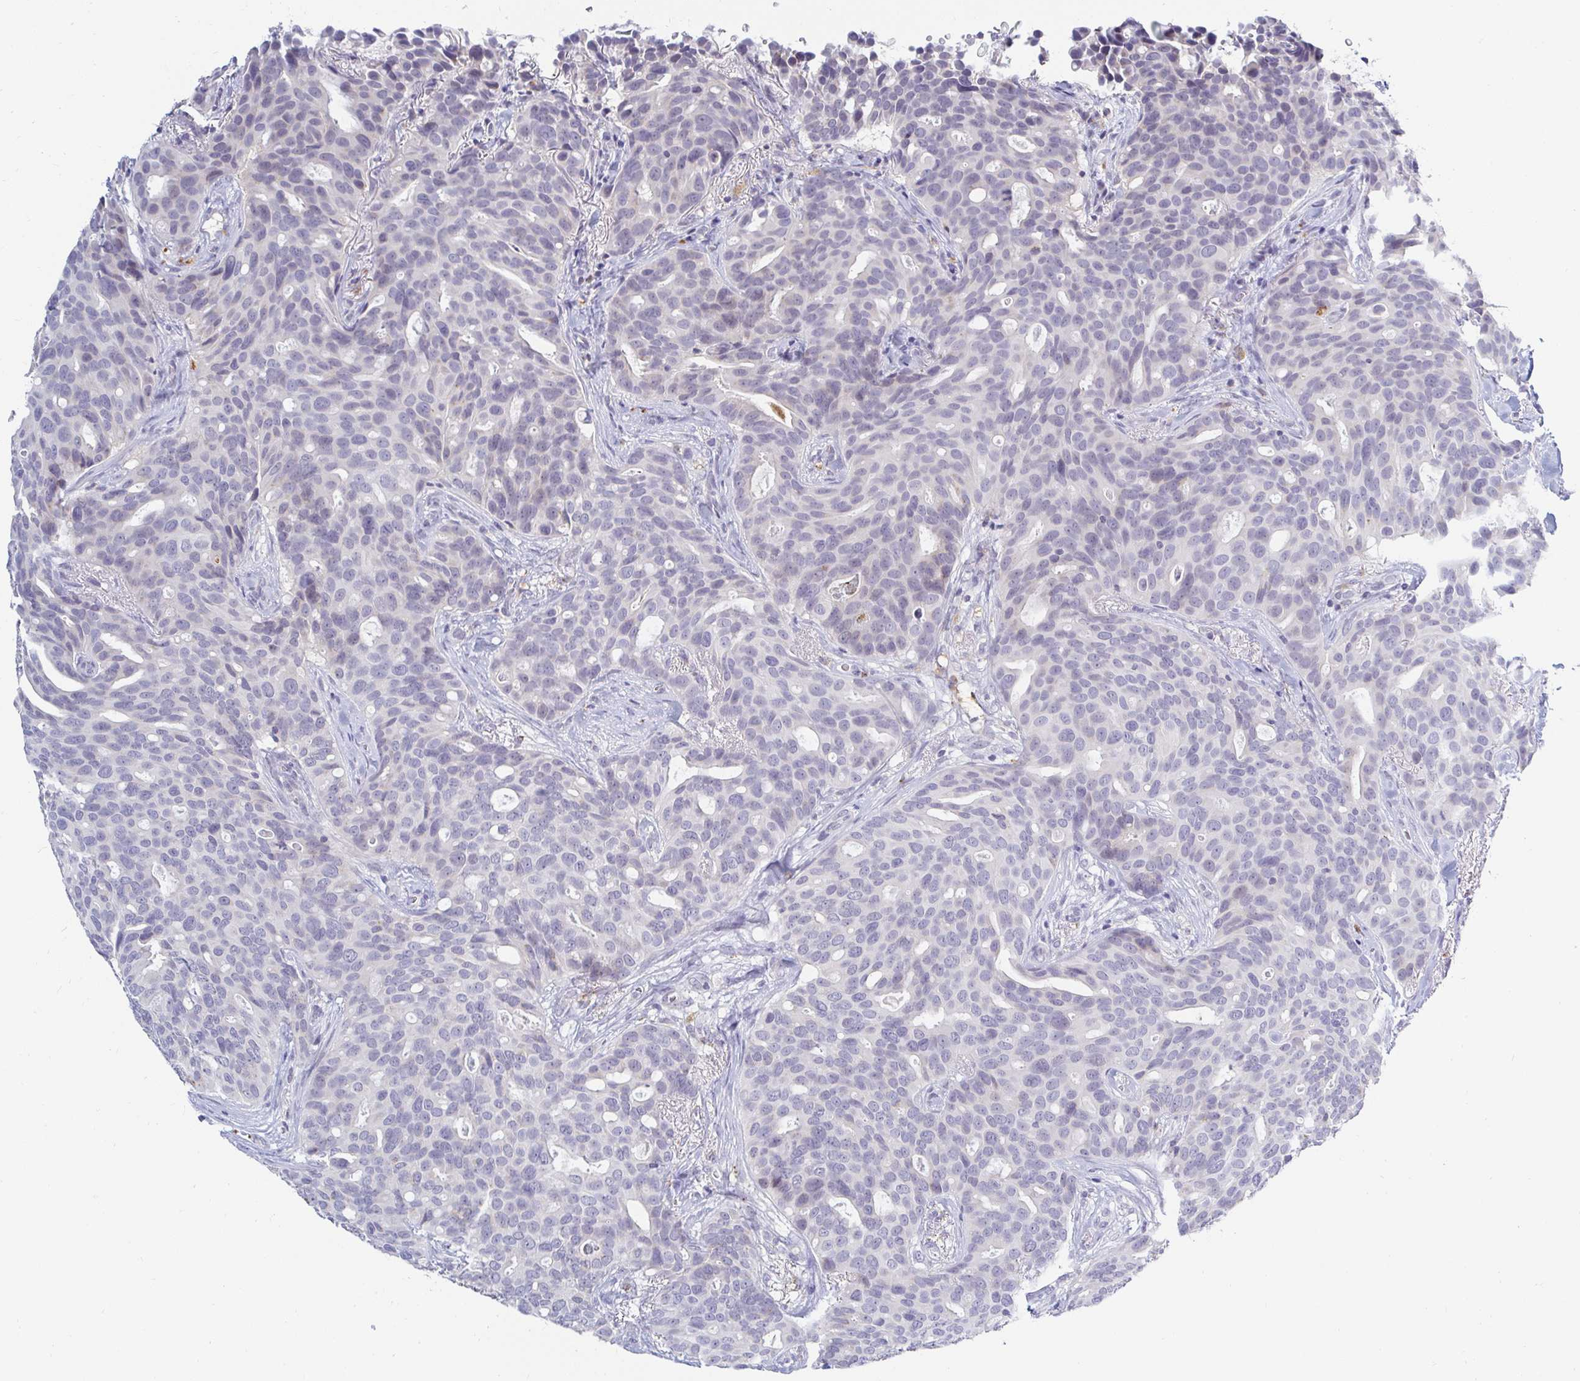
{"staining": {"intensity": "negative", "quantity": "none", "location": "none"}, "tissue": "breast cancer", "cell_type": "Tumor cells", "image_type": "cancer", "snomed": [{"axis": "morphology", "description": "Duct carcinoma"}, {"axis": "topography", "description": "Breast"}], "caption": "Human breast cancer stained for a protein using immunohistochemistry (IHC) displays no staining in tumor cells.", "gene": "OR51D1", "patient": {"sex": "female", "age": 54}}